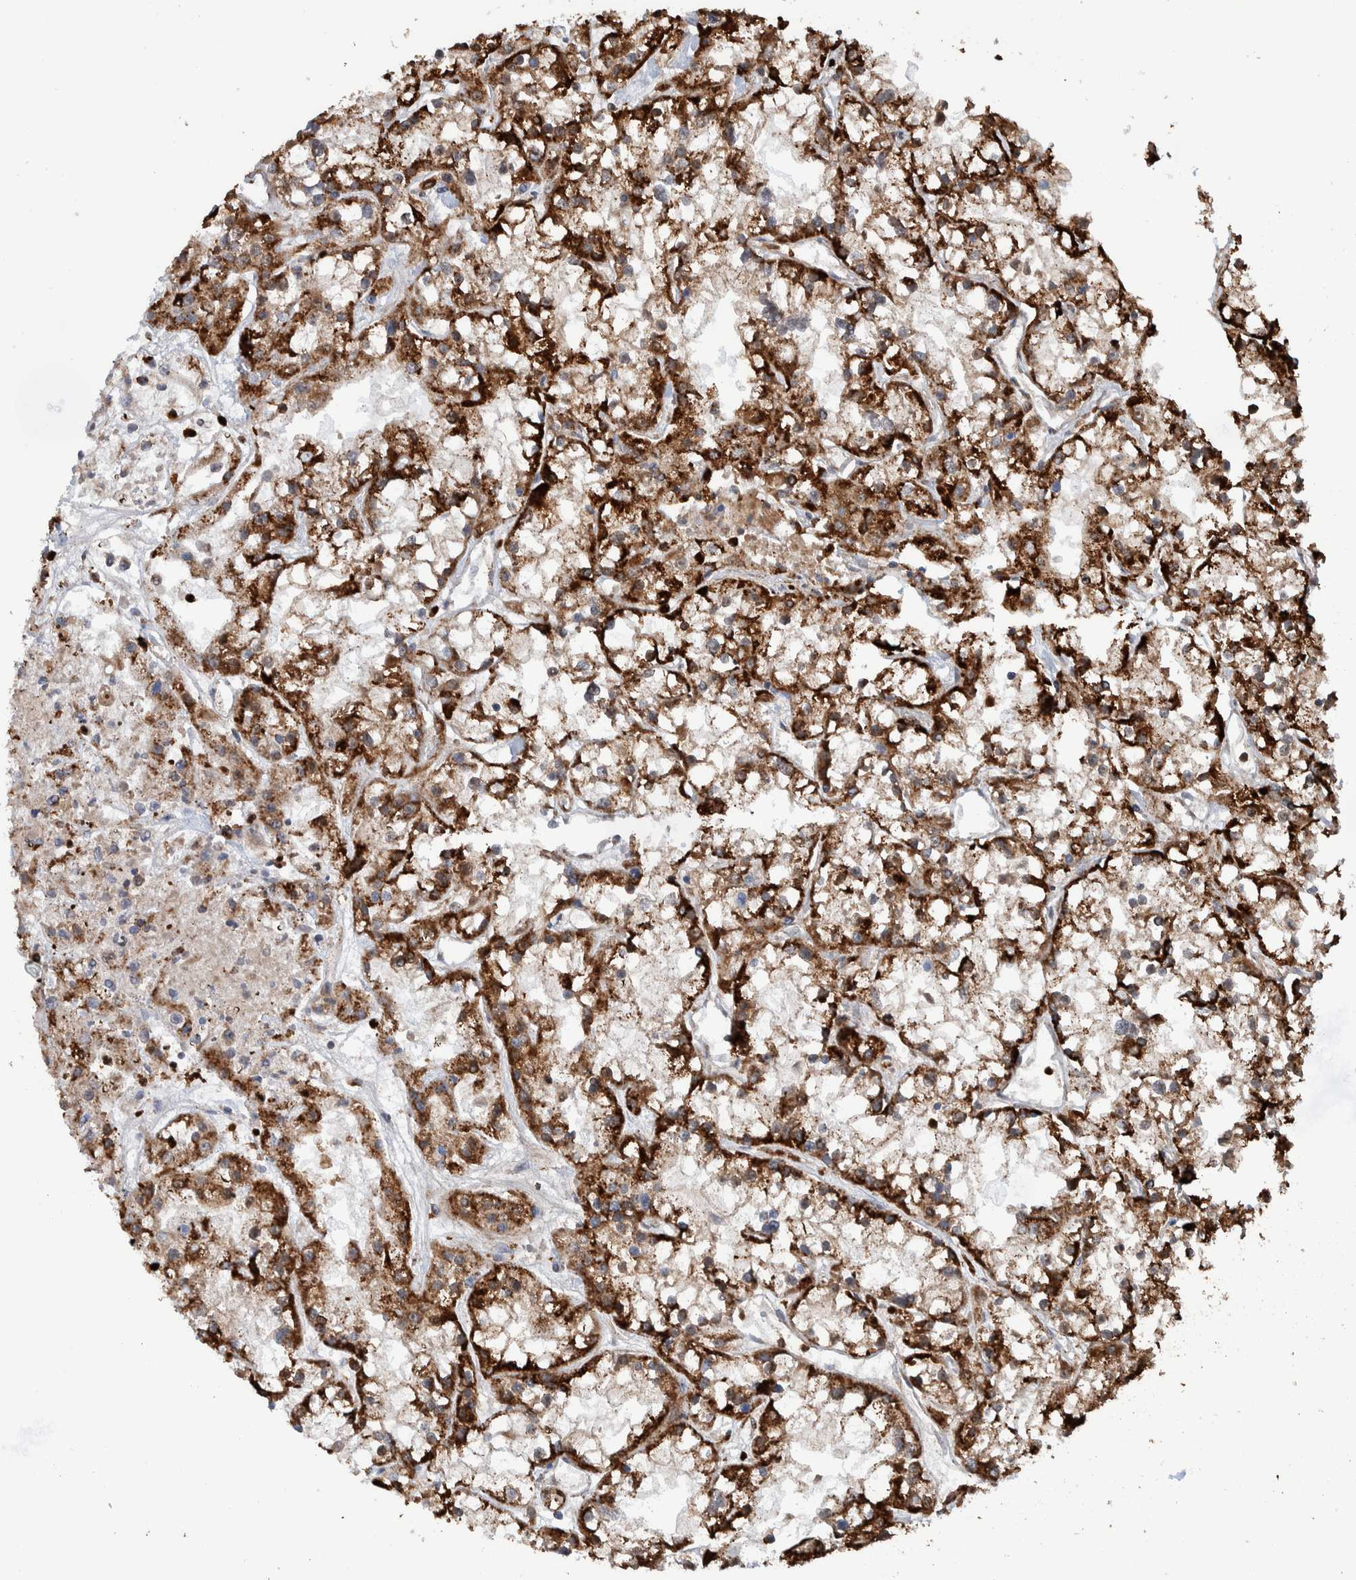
{"staining": {"intensity": "strong", "quantity": ">75%", "location": "cytoplasmic/membranous"}, "tissue": "renal cancer", "cell_type": "Tumor cells", "image_type": "cancer", "snomed": [{"axis": "morphology", "description": "Adenocarcinoma, NOS"}, {"axis": "topography", "description": "Kidney"}], "caption": "A micrograph of human renal cancer stained for a protein demonstrates strong cytoplasmic/membranous brown staining in tumor cells.", "gene": "DECR1", "patient": {"sex": "female", "age": 52}}